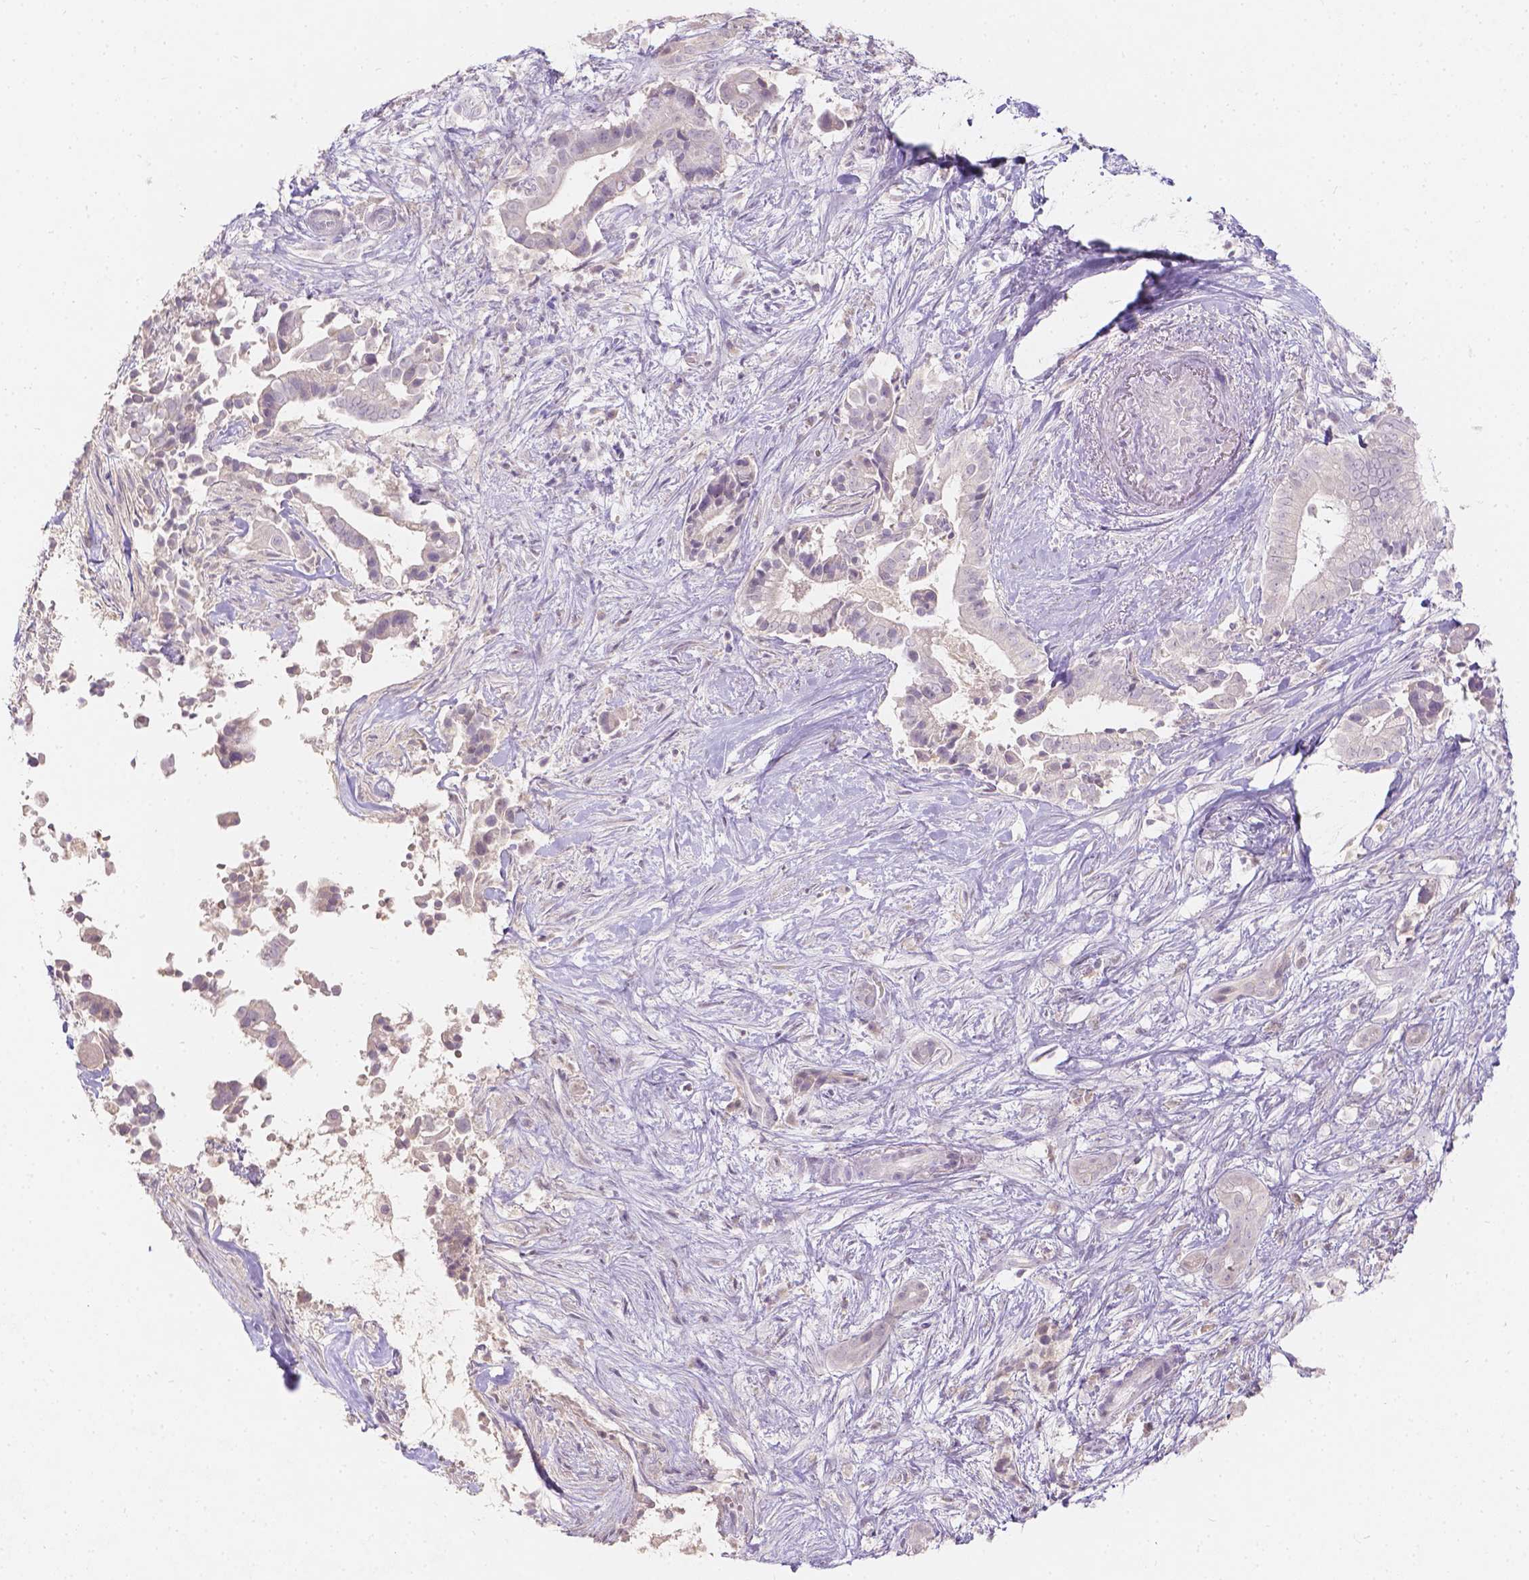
{"staining": {"intensity": "negative", "quantity": "none", "location": "none"}, "tissue": "pancreatic cancer", "cell_type": "Tumor cells", "image_type": "cancer", "snomed": [{"axis": "morphology", "description": "Adenocarcinoma, NOS"}, {"axis": "topography", "description": "Pancreas"}], "caption": "The image displays no staining of tumor cells in pancreatic cancer.", "gene": "DCAF4L1", "patient": {"sex": "male", "age": 61}}